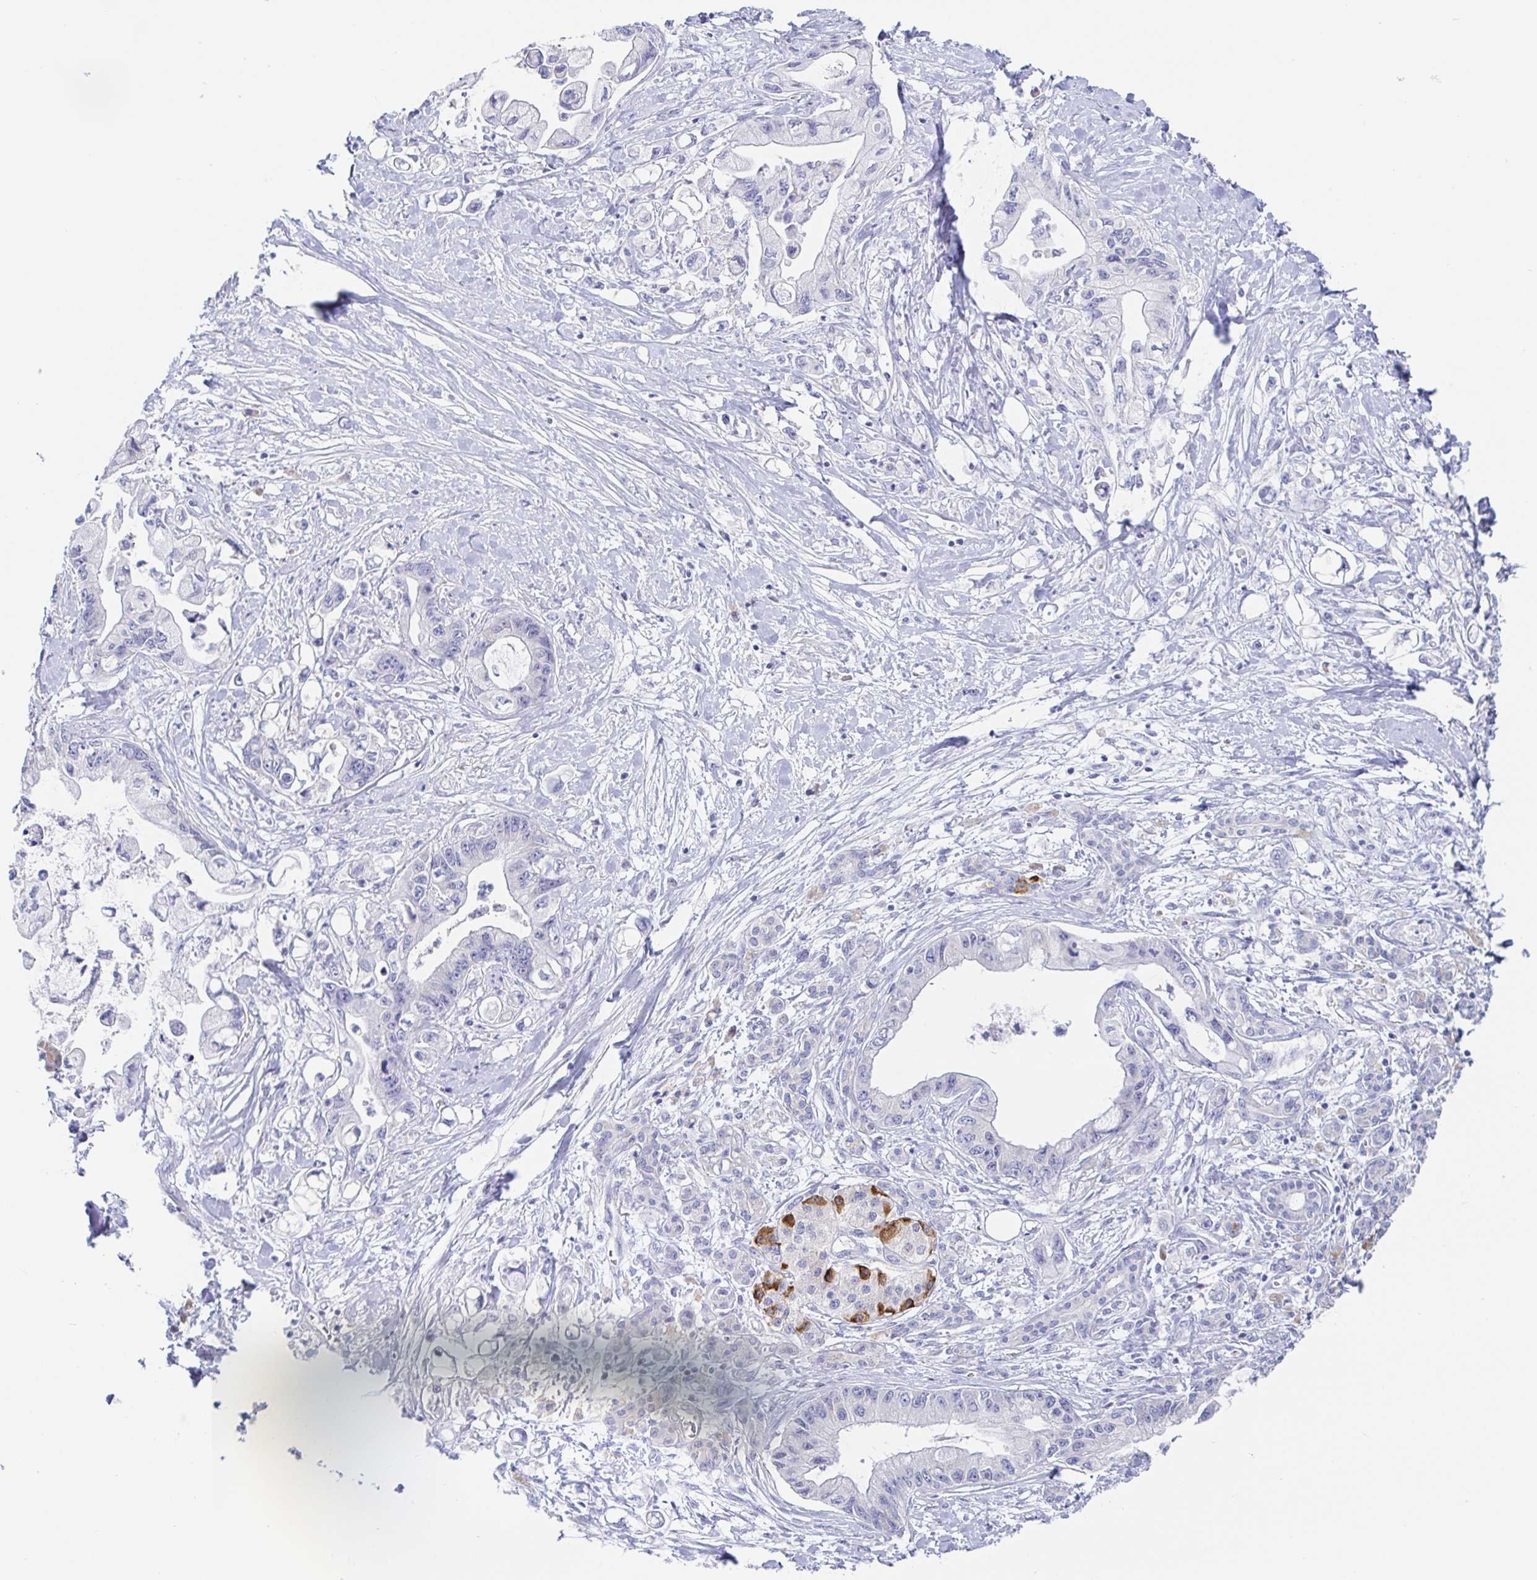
{"staining": {"intensity": "negative", "quantity": "none", "location": "none"}, "tissue": "pancreatic cancer", "cell_type": "Tumor cells", "image_type": "cancer", "snomed": [{"axis": "morphology", "description": "Adenocarcinoma, NOS"}, {"axis": "topography", "description": "Pancreas"}], "caption": "The micrograph shows no staining of tumor cells in pancreatic cancer. (DAB (3,3'-diaminobenzidine) immunohistochemistry with hematoxylin counter stain).", "gene": "SIAH3", "patient": {"sex": "male", "age": 61}}